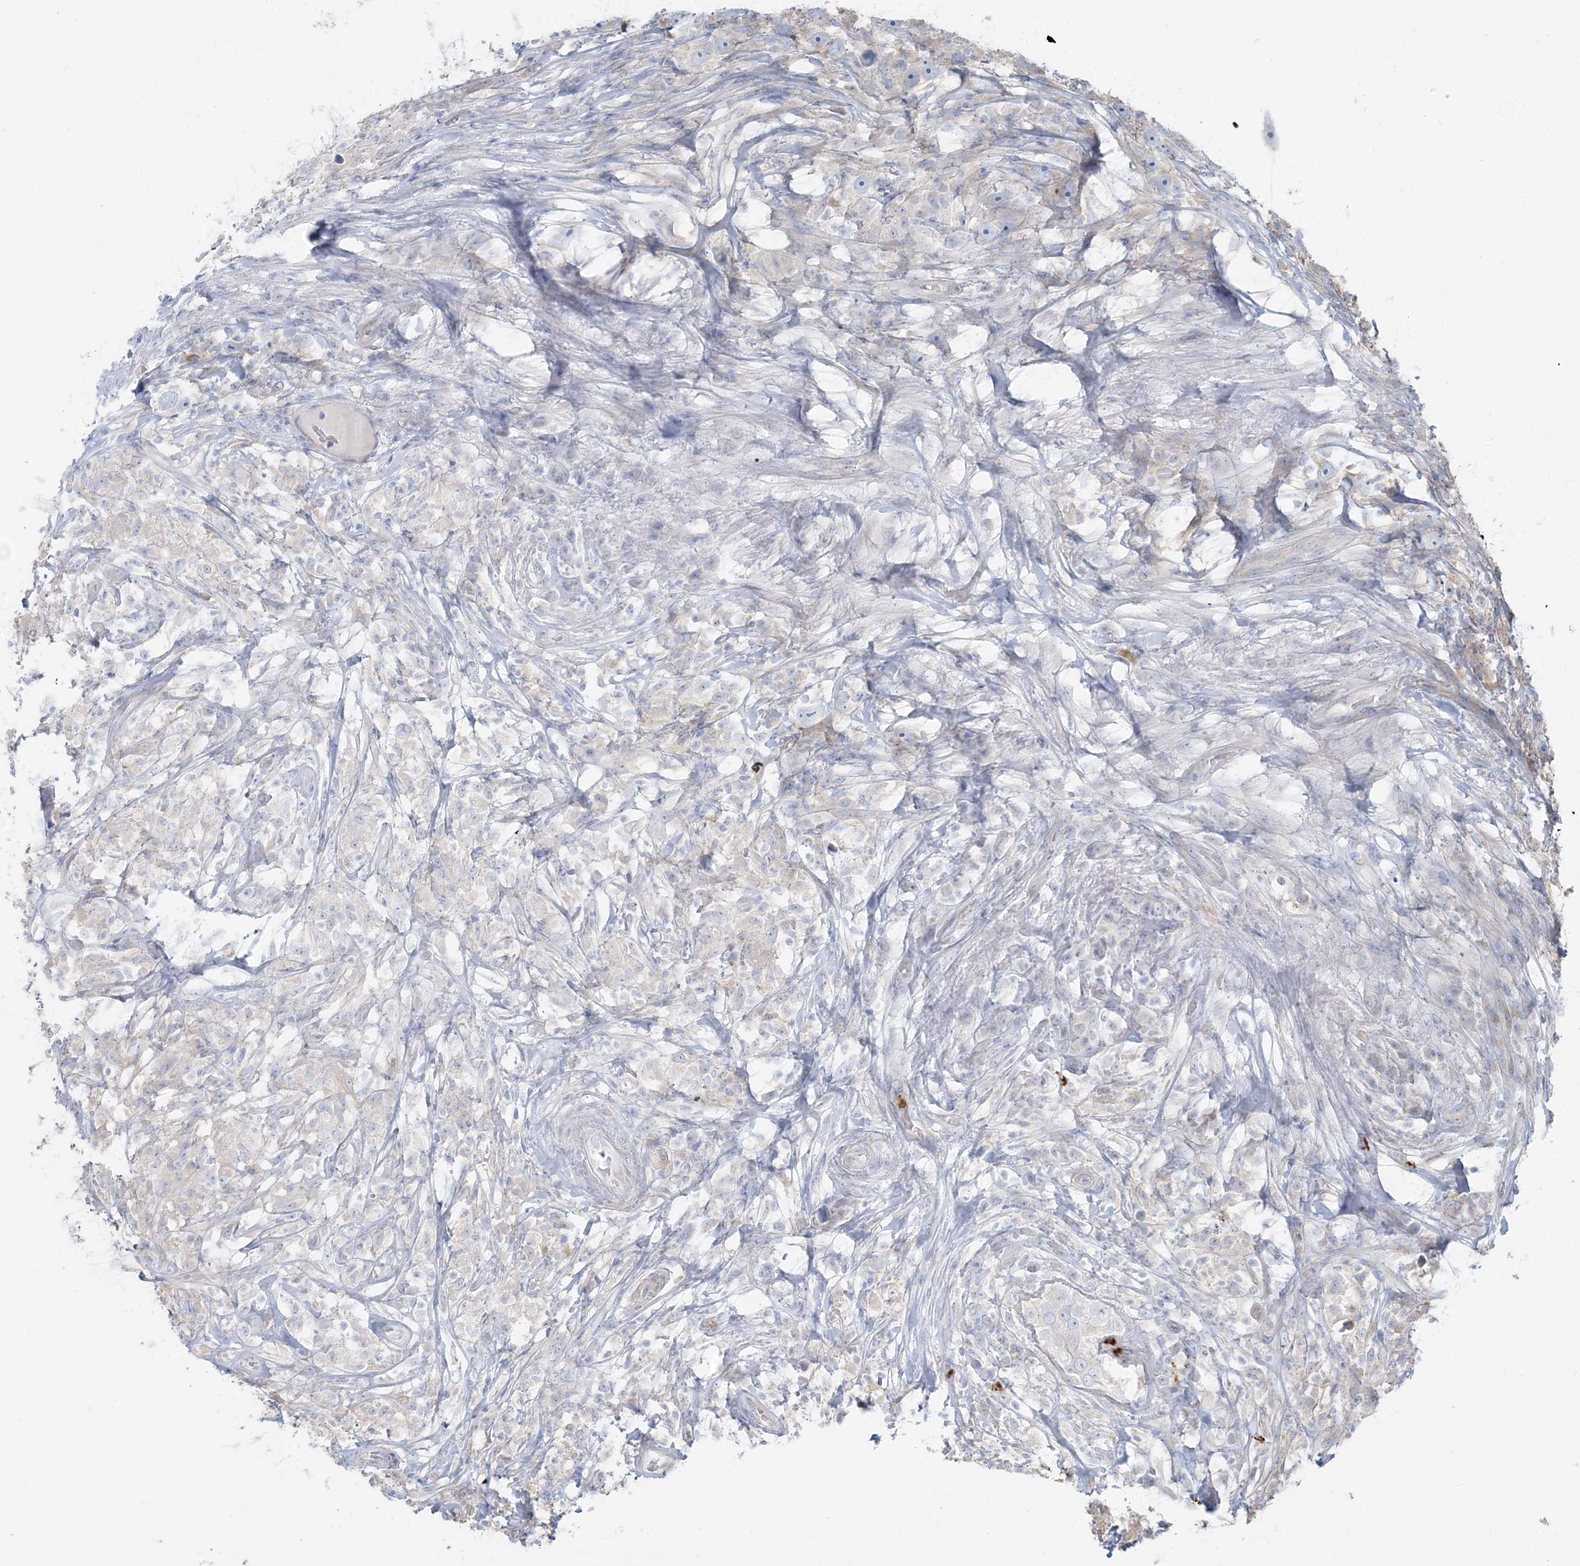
{"staining": {"intensity": "negative", "quantity": "none", "location": "none"}, "tissue": "testis cancer", "cell_type": "Tumor cells", "image_type": "cancer", "snomed": [{"axis": "morphology", "description": "Seminoma, NOS"}, {"axis": "topography", "description": "Testis"}], "caption": "This is an immunohistochemistry (IHC) histopathology image of testis cancer (seminoma). There is no positivity in tumor cells.", "gene": "CCNJ", "patient": {"sex": "male", "age": 49}}